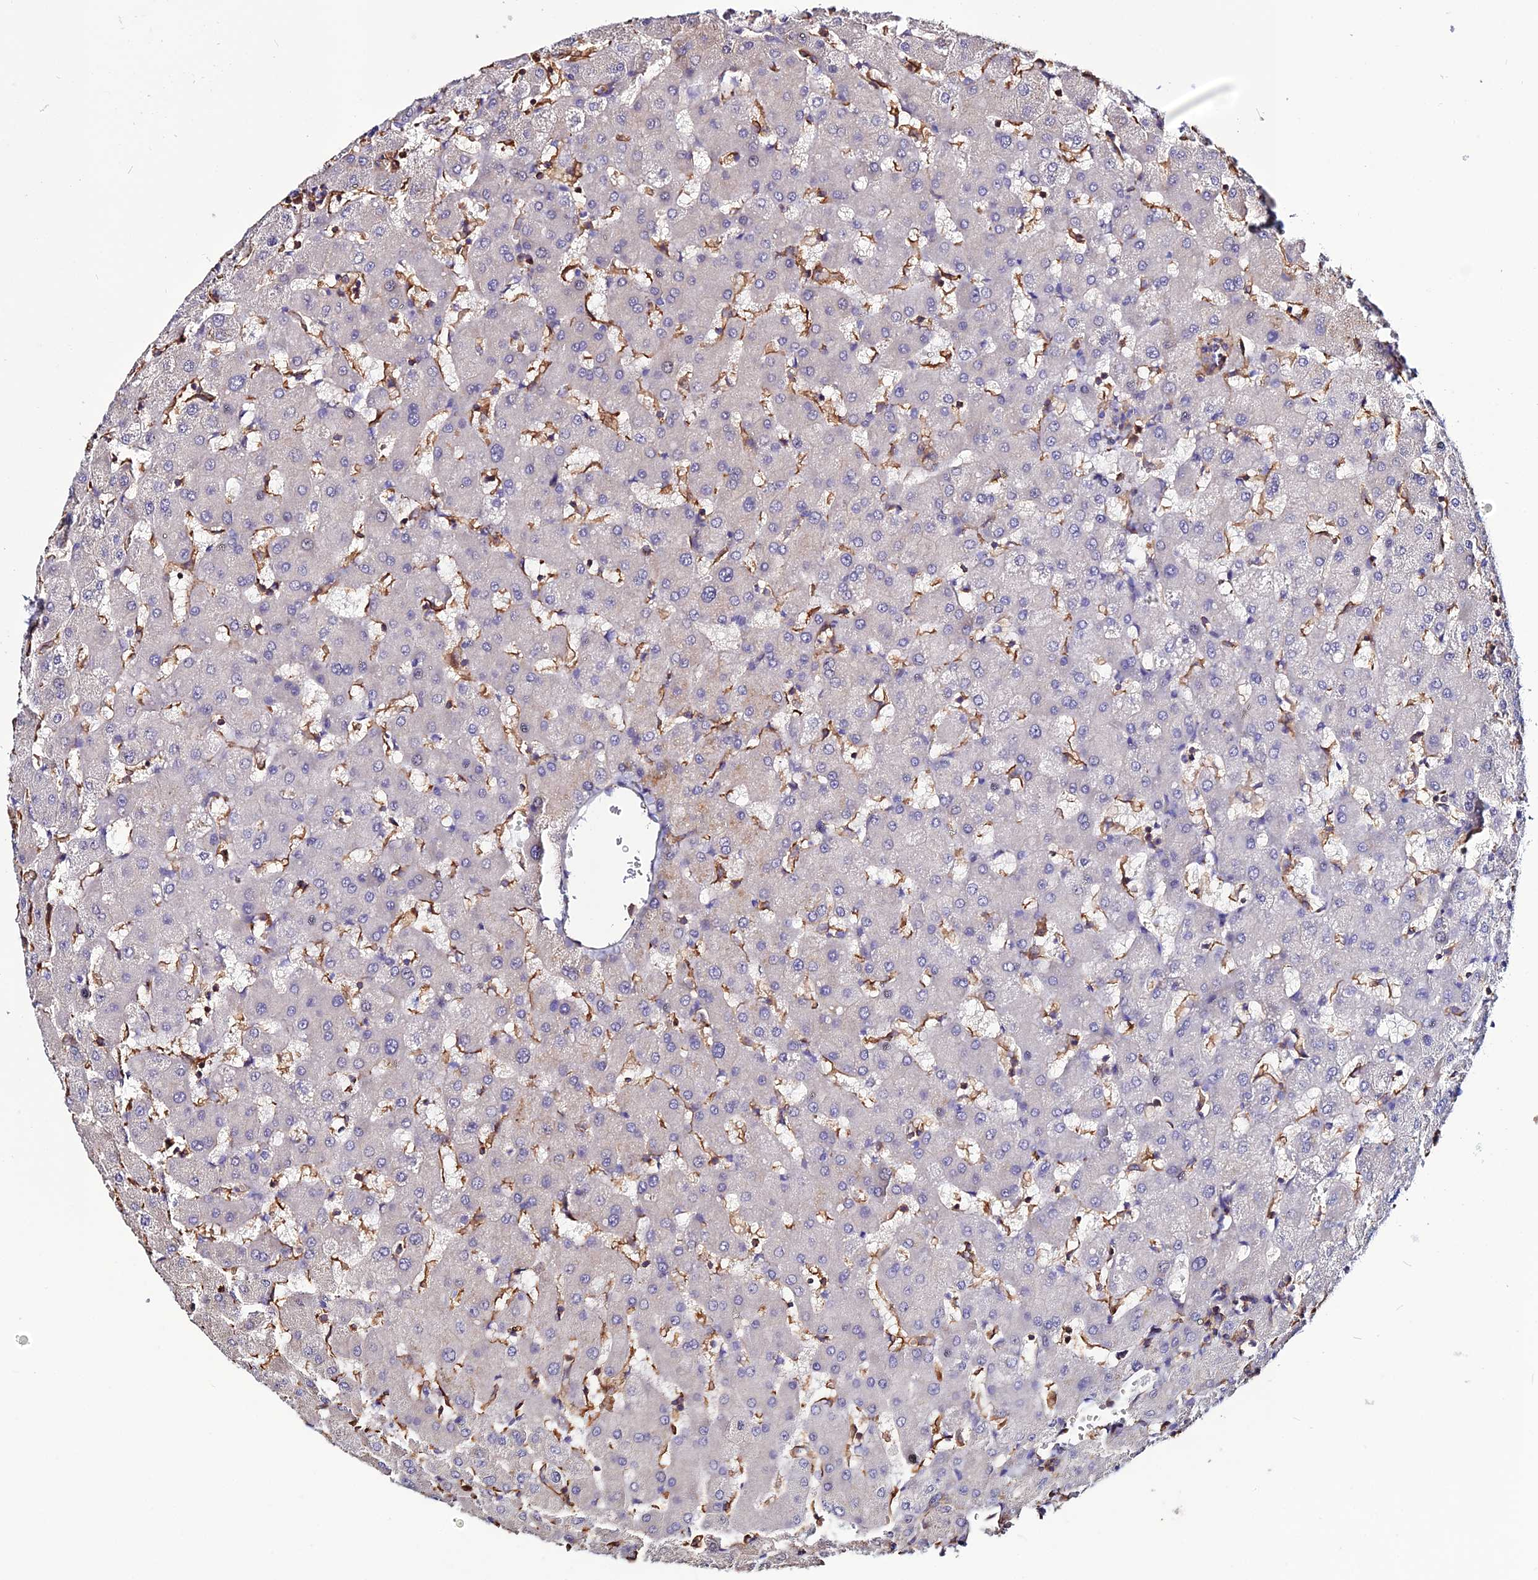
{"staining": {"intensity": "negative", "quantity": "none", "location": "none"}, "tissue": "liver", "cell_type": "Cholangiocytes", "image_type": "normal", "snomed": [{"axis": "morphology", "description": "Normal tissue, NOS"}, {"axis": "topography", "description": "Liver"}], "caption": "IHC photomicrograph of unremarkable liver: human liver stained with DAB exhibits no significant protein expression in cholangiocytes. The staining is performed using DAB brown chromogen with nuclei counter-stained in using hematoxylin.", "gene": "USP17L10", "patient": {"sex": "female", "age": 63}}